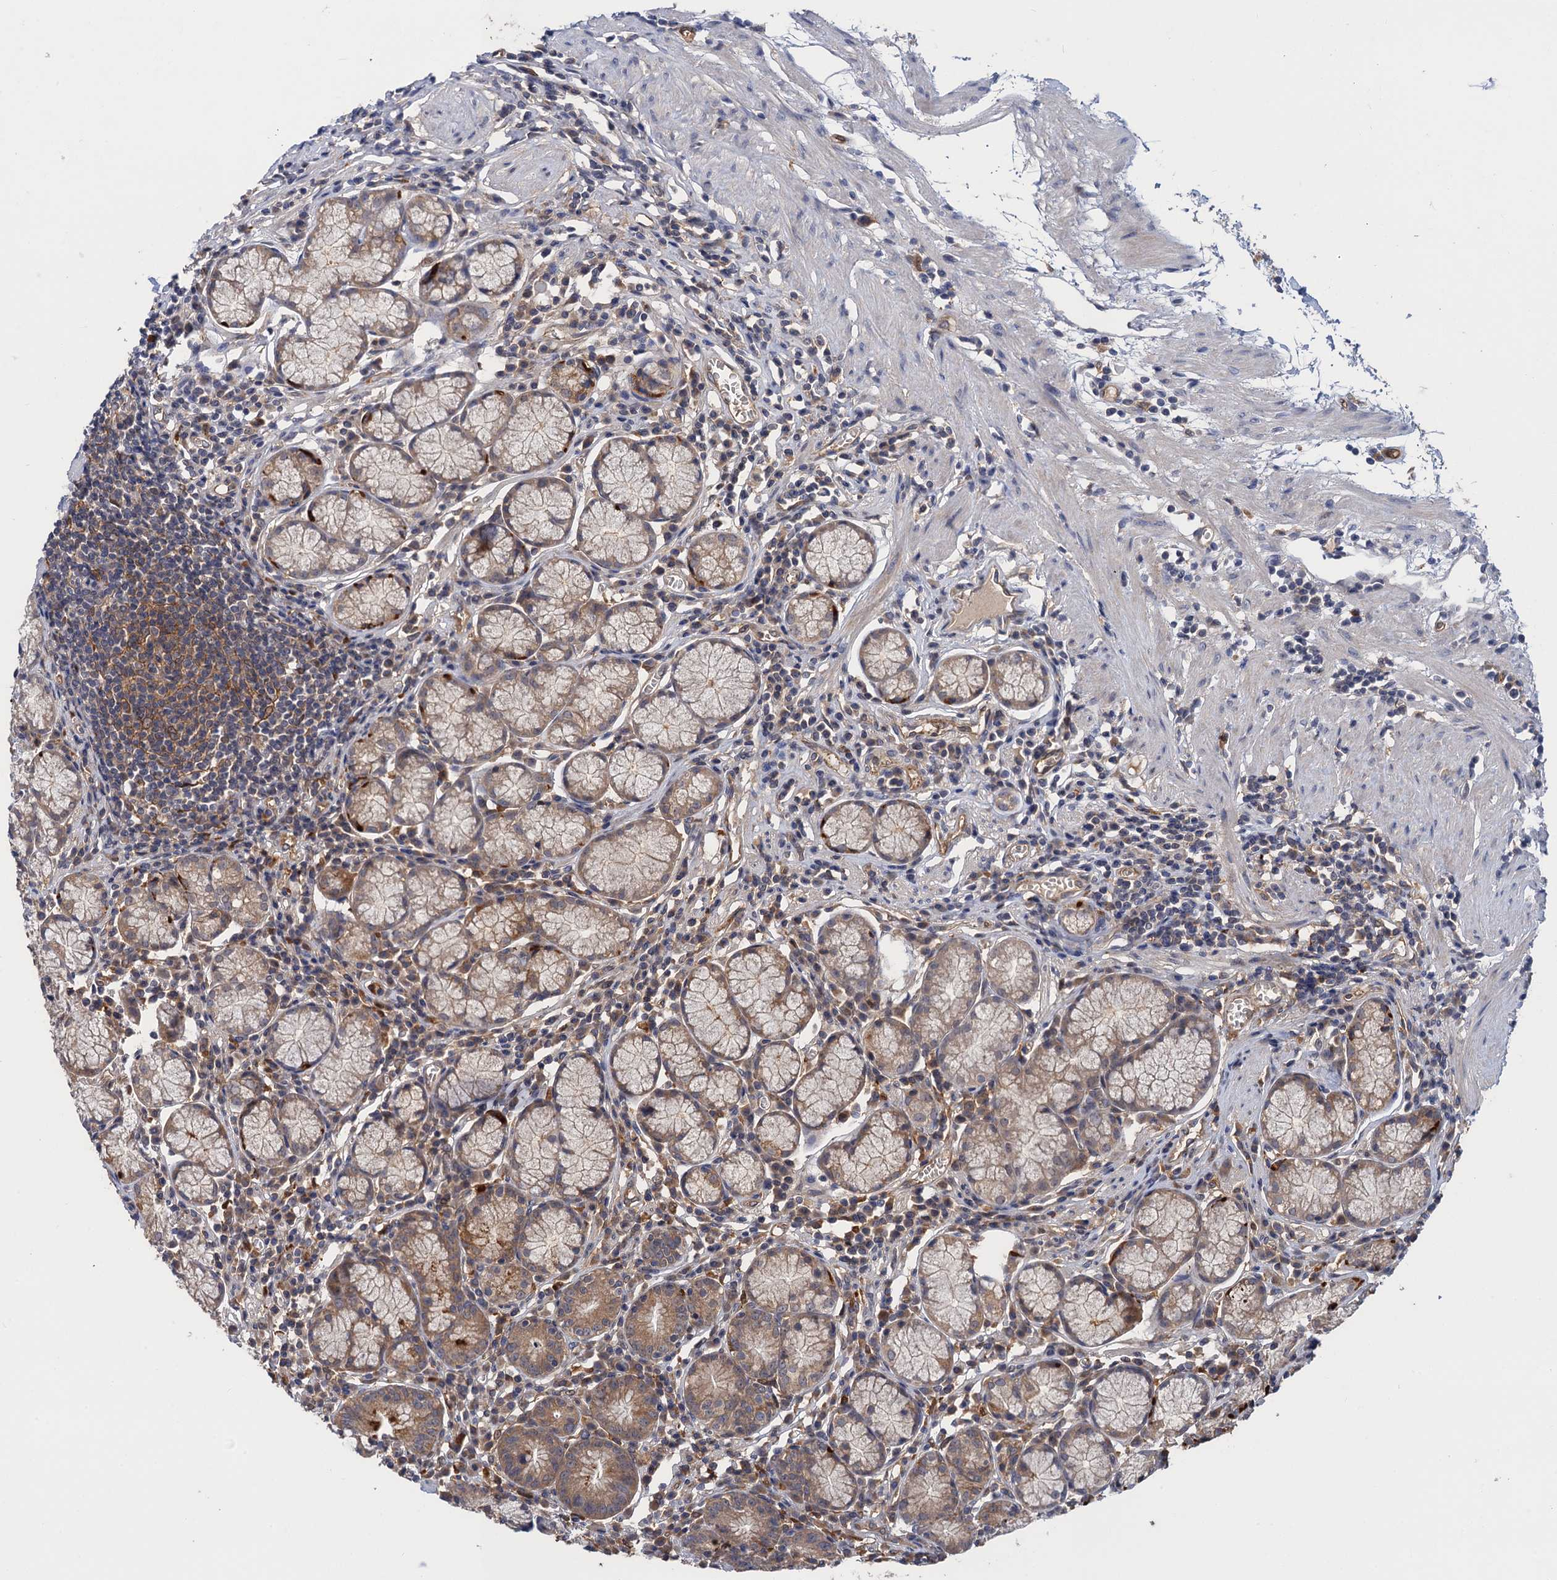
{"staining": {"intensity": "moderate", "quantity": ">75%", "location": "cytoplasmic/membranous,nuclear"}, "tissue": "stomach", "cell_type": "Glandular cells", "image_type": "normal", "snomed": [{"axis": "morphology", "description": "Normal tissue, NOS"}, {"axis": "topography", "description": "Stomach"}], "caption": "This histopathology image shows benign stomach stained with immunohistochemistry to label a protein in brown. The cytoplasmic/membranous,nuclear of glandular cells show moderate positivity for the protein. Nuclei are counter-stained blue.", "gene": "NEK8", "patient": {"sex": "male", "age": 55}}